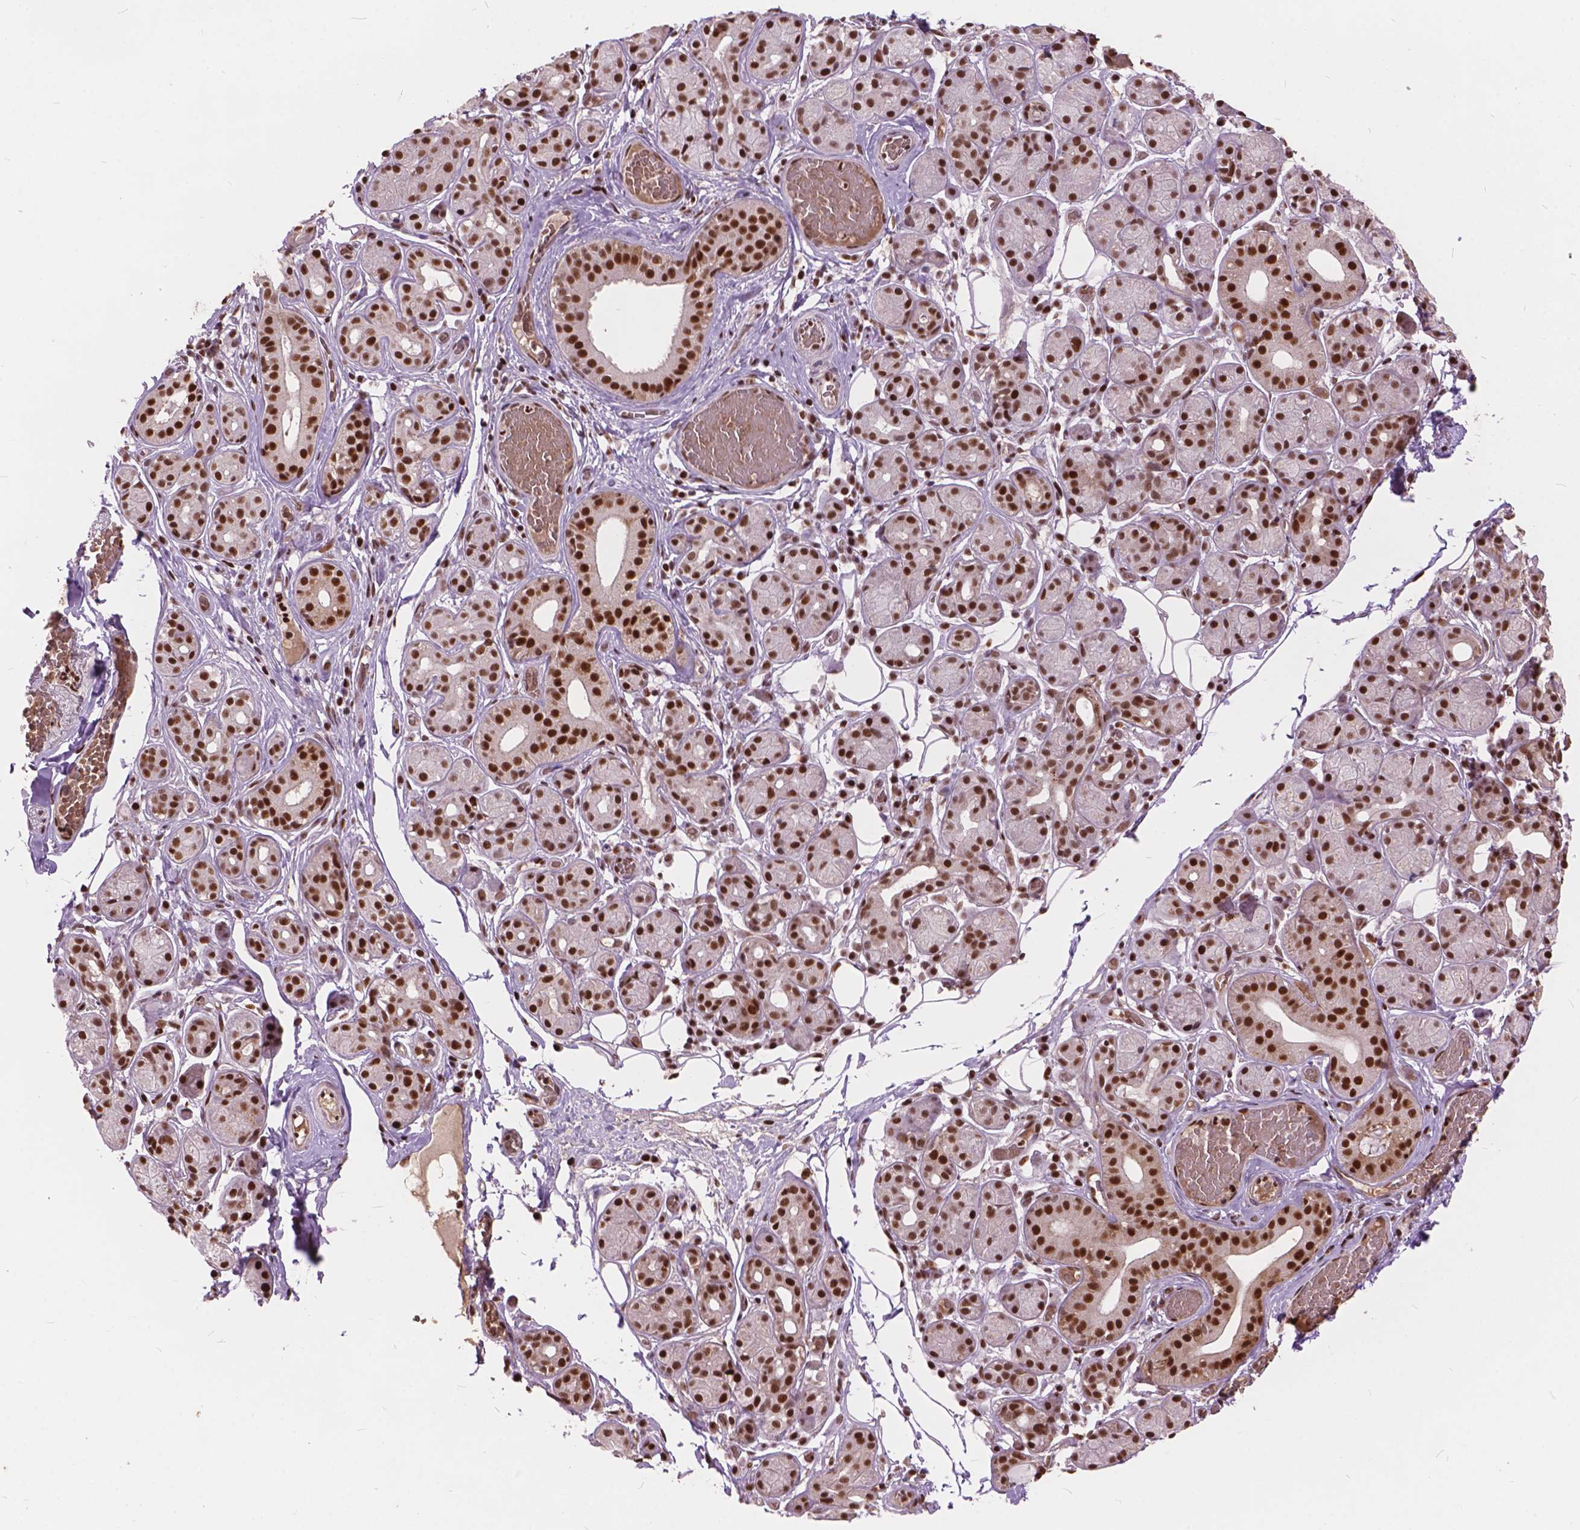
{"staining": {"intensity": "strong", "quantity": ">75%", "location": "nuclear"}, "tissue": "salivary gland", "cell_type": "Glandular cells", "image_type": "normal", "snomed": [{"axis": "morphology", "description": "Normal tissue, NOS"}, {"axis": "topography", "description": "Salivary gland"}, {"axis": "topography", "description": "Peripheral nerve tissue"}], "caption": "Immunohistochemistry of normal human salivary gland reveals high levels of strong nuclear positivity in about >75% of glandular cells.", "gene": "ANP32A", "patient": {"sex": "male", "age": 71}}